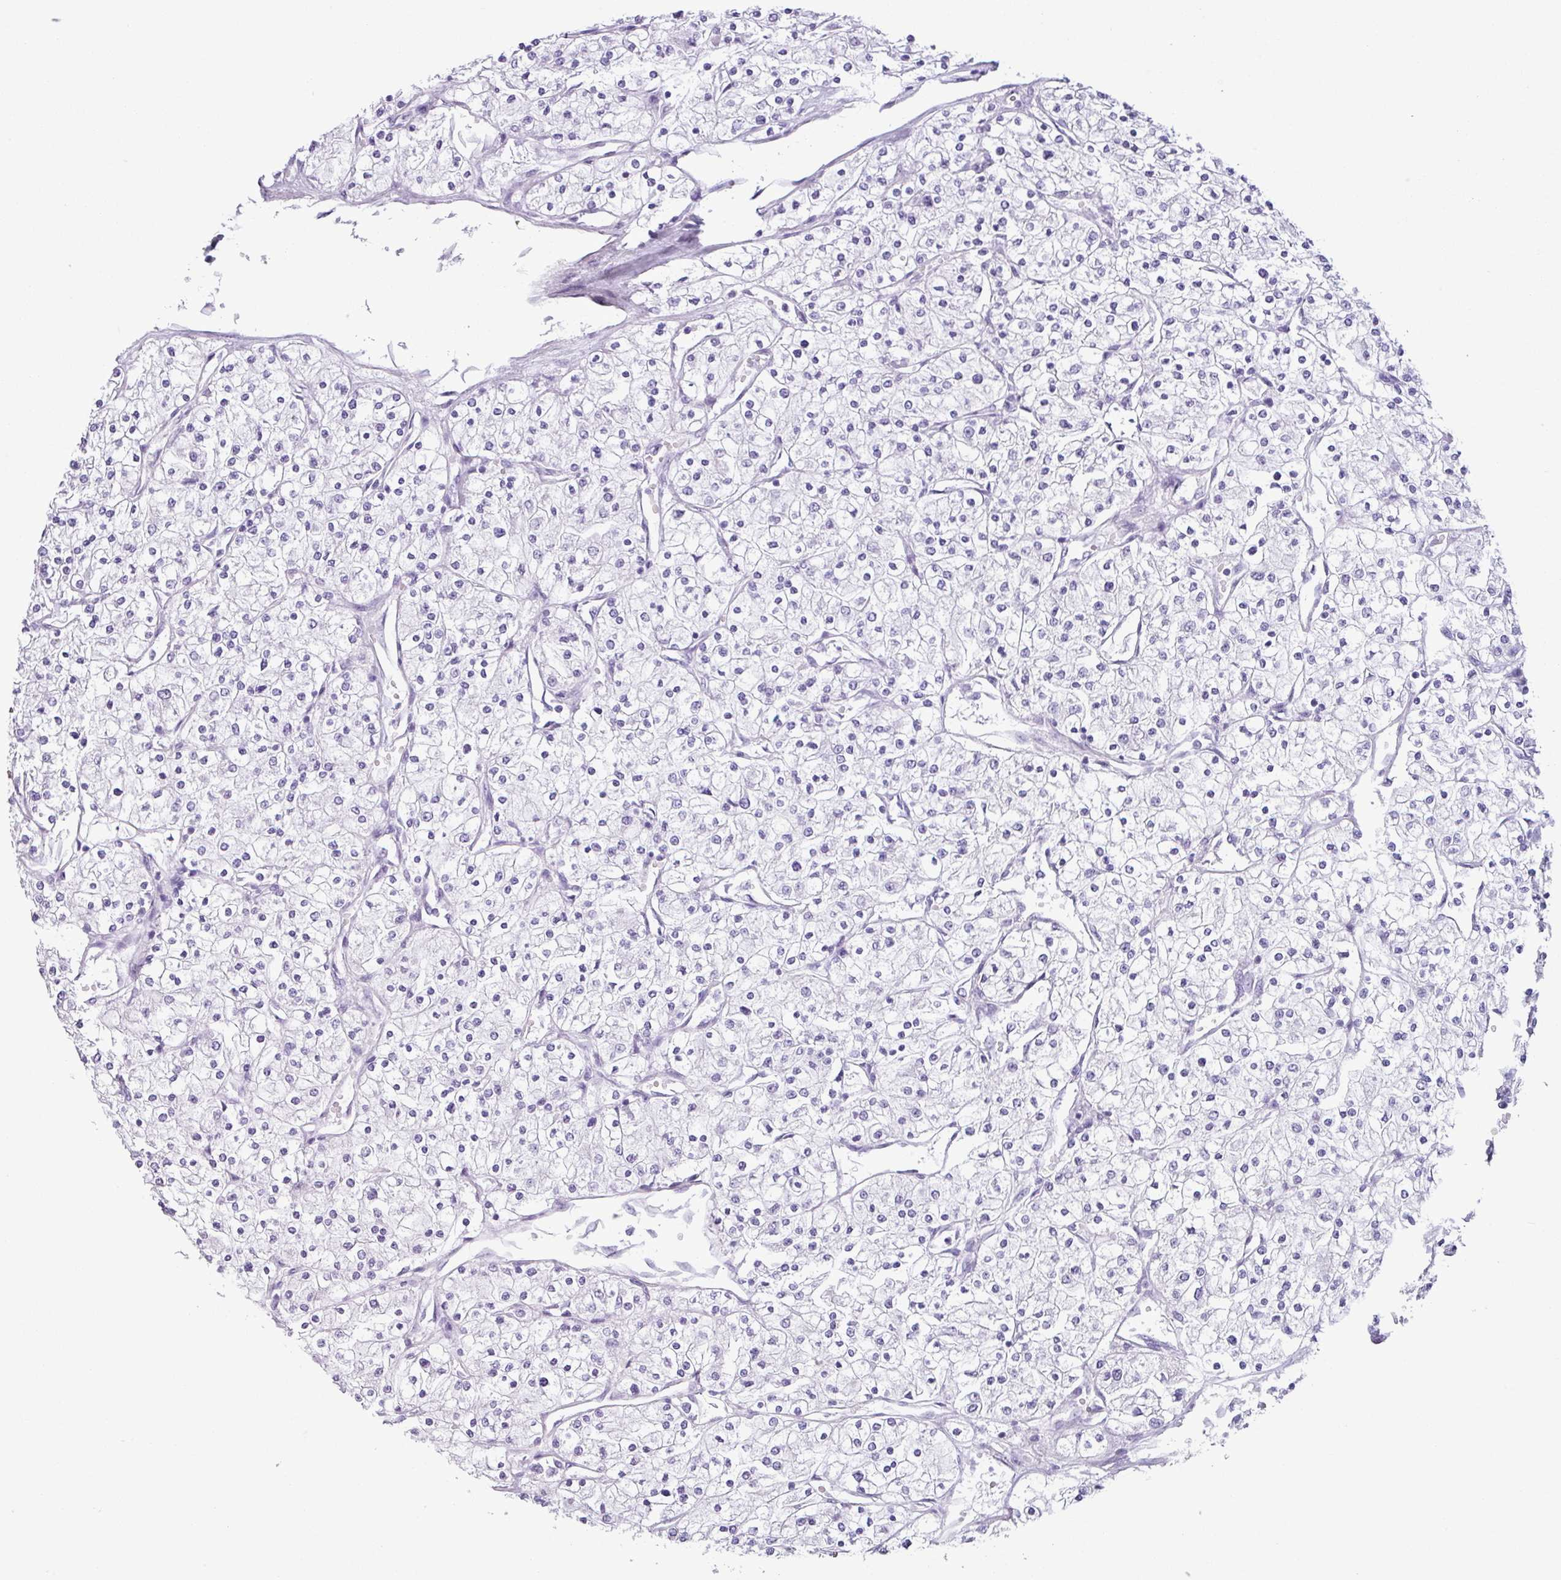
{"staining": {"intensity": "negative", "quantity": "none", "location": "none"}, "tissue": "renal cancer", "cell_type": "Tumor cells", "image_type": "cancer", "snomed": [{"axis": "morphology", "description": "Adenocarcinoma, NOS"}, {"axis": "topography", "description": "Kidney"}], "caption": "Immunohistochemical staining of human renal adenocarcinoma reveals no significant positivity in tumor cells.", "gene": "SCT", "patient": {"sex": "male", "age": 80}}